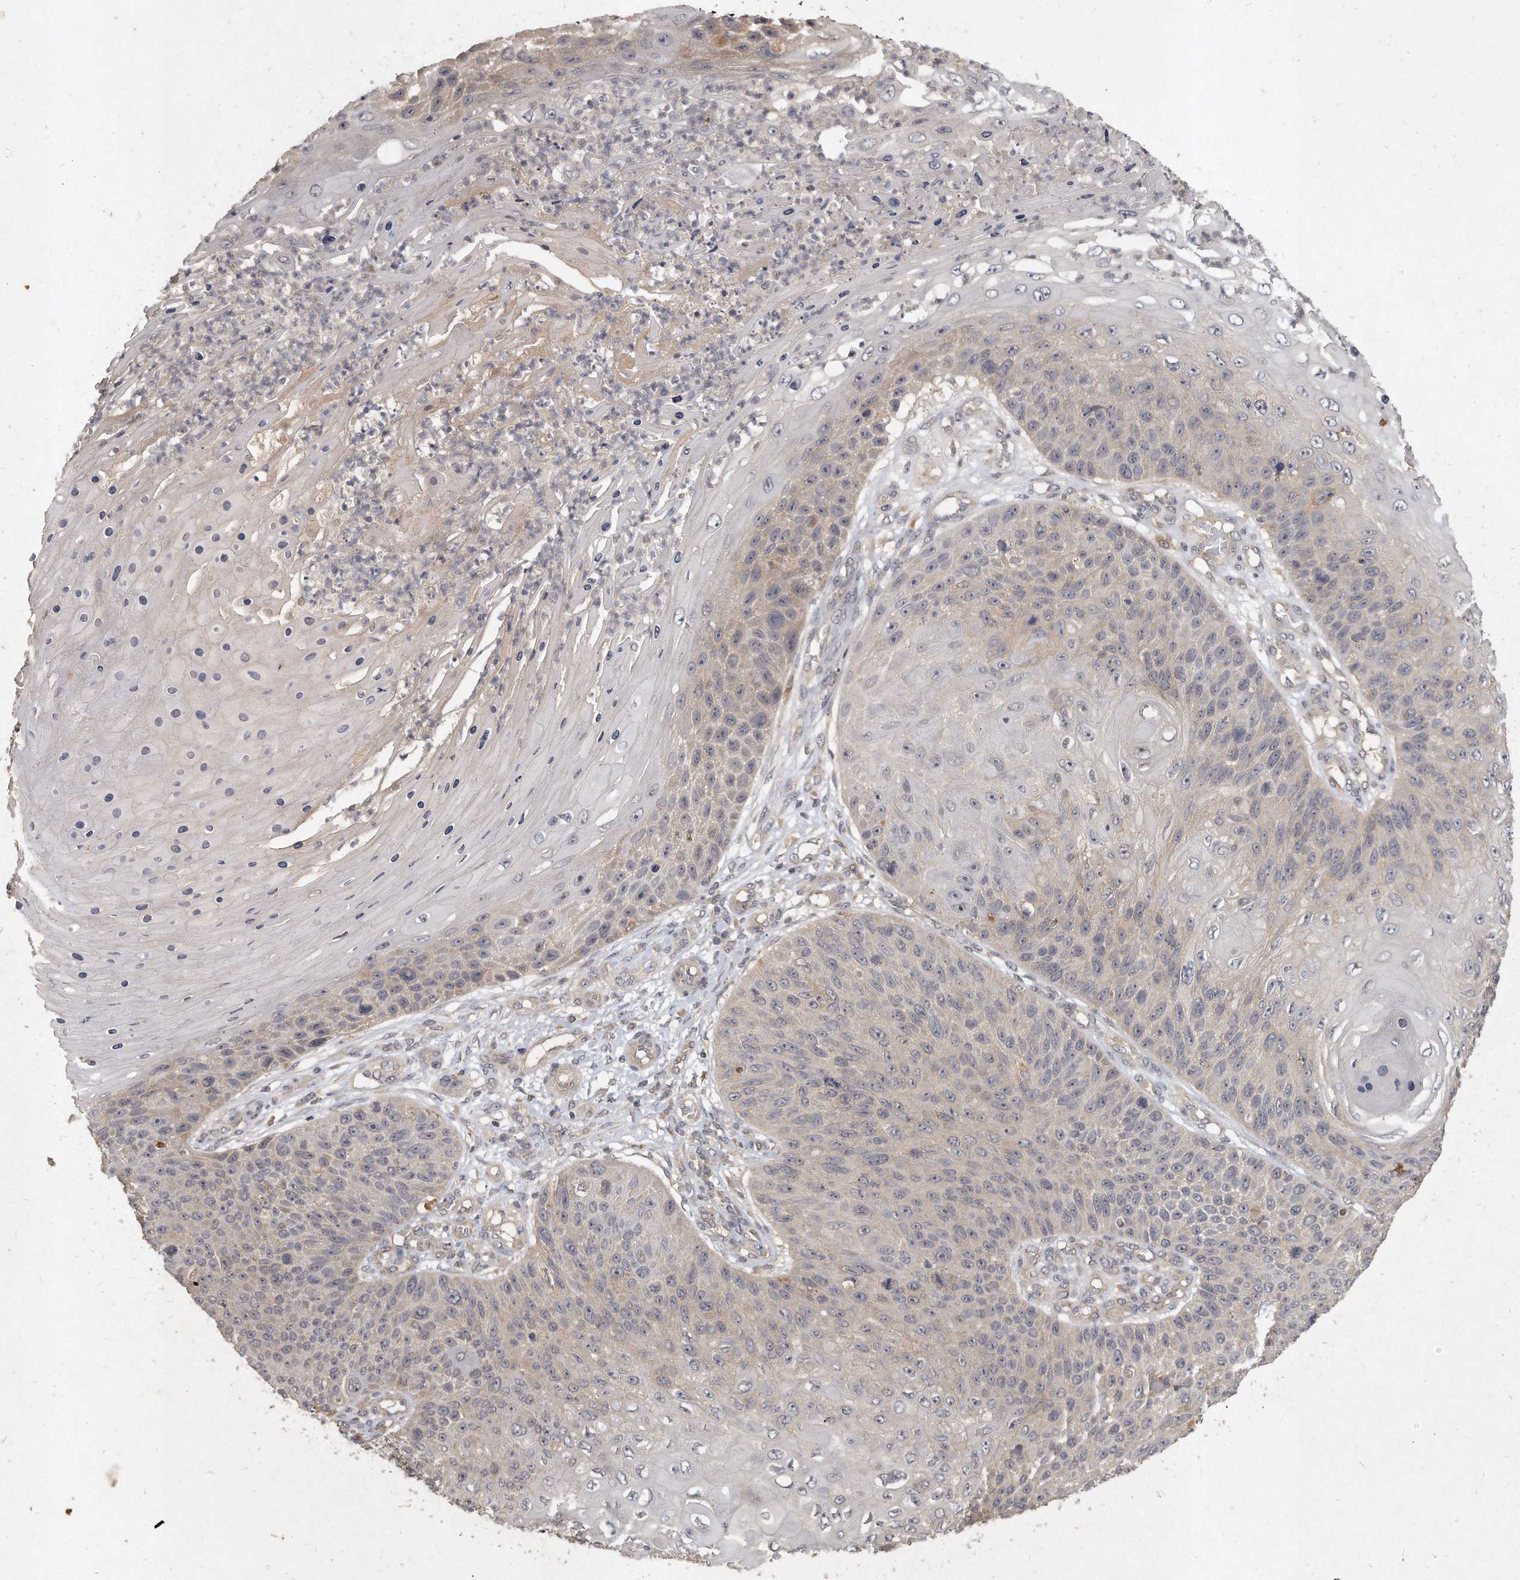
{"staining": {"intensity": "weak", "quantity": "<25%", "location": "cytoplasmic/membranous"}, "tissue": "skin cancer", "cell_type": "Tumor cells", "image_type": "cancer", "snomed": [{"axis": "morphology", "description": "Squamous cell carcinoma, NOS"}, {"axis": "topography", "description": "Skin"}], "caption": "The image reveals no significant staining in tumor cells of skin squamous cell carcinoma. (DAB (3,3'-diaminobenzidine) IHC with hematoxylin counter stain).", "gene": "LGALS8", "patient": {"sex": "female", "age": 88}}